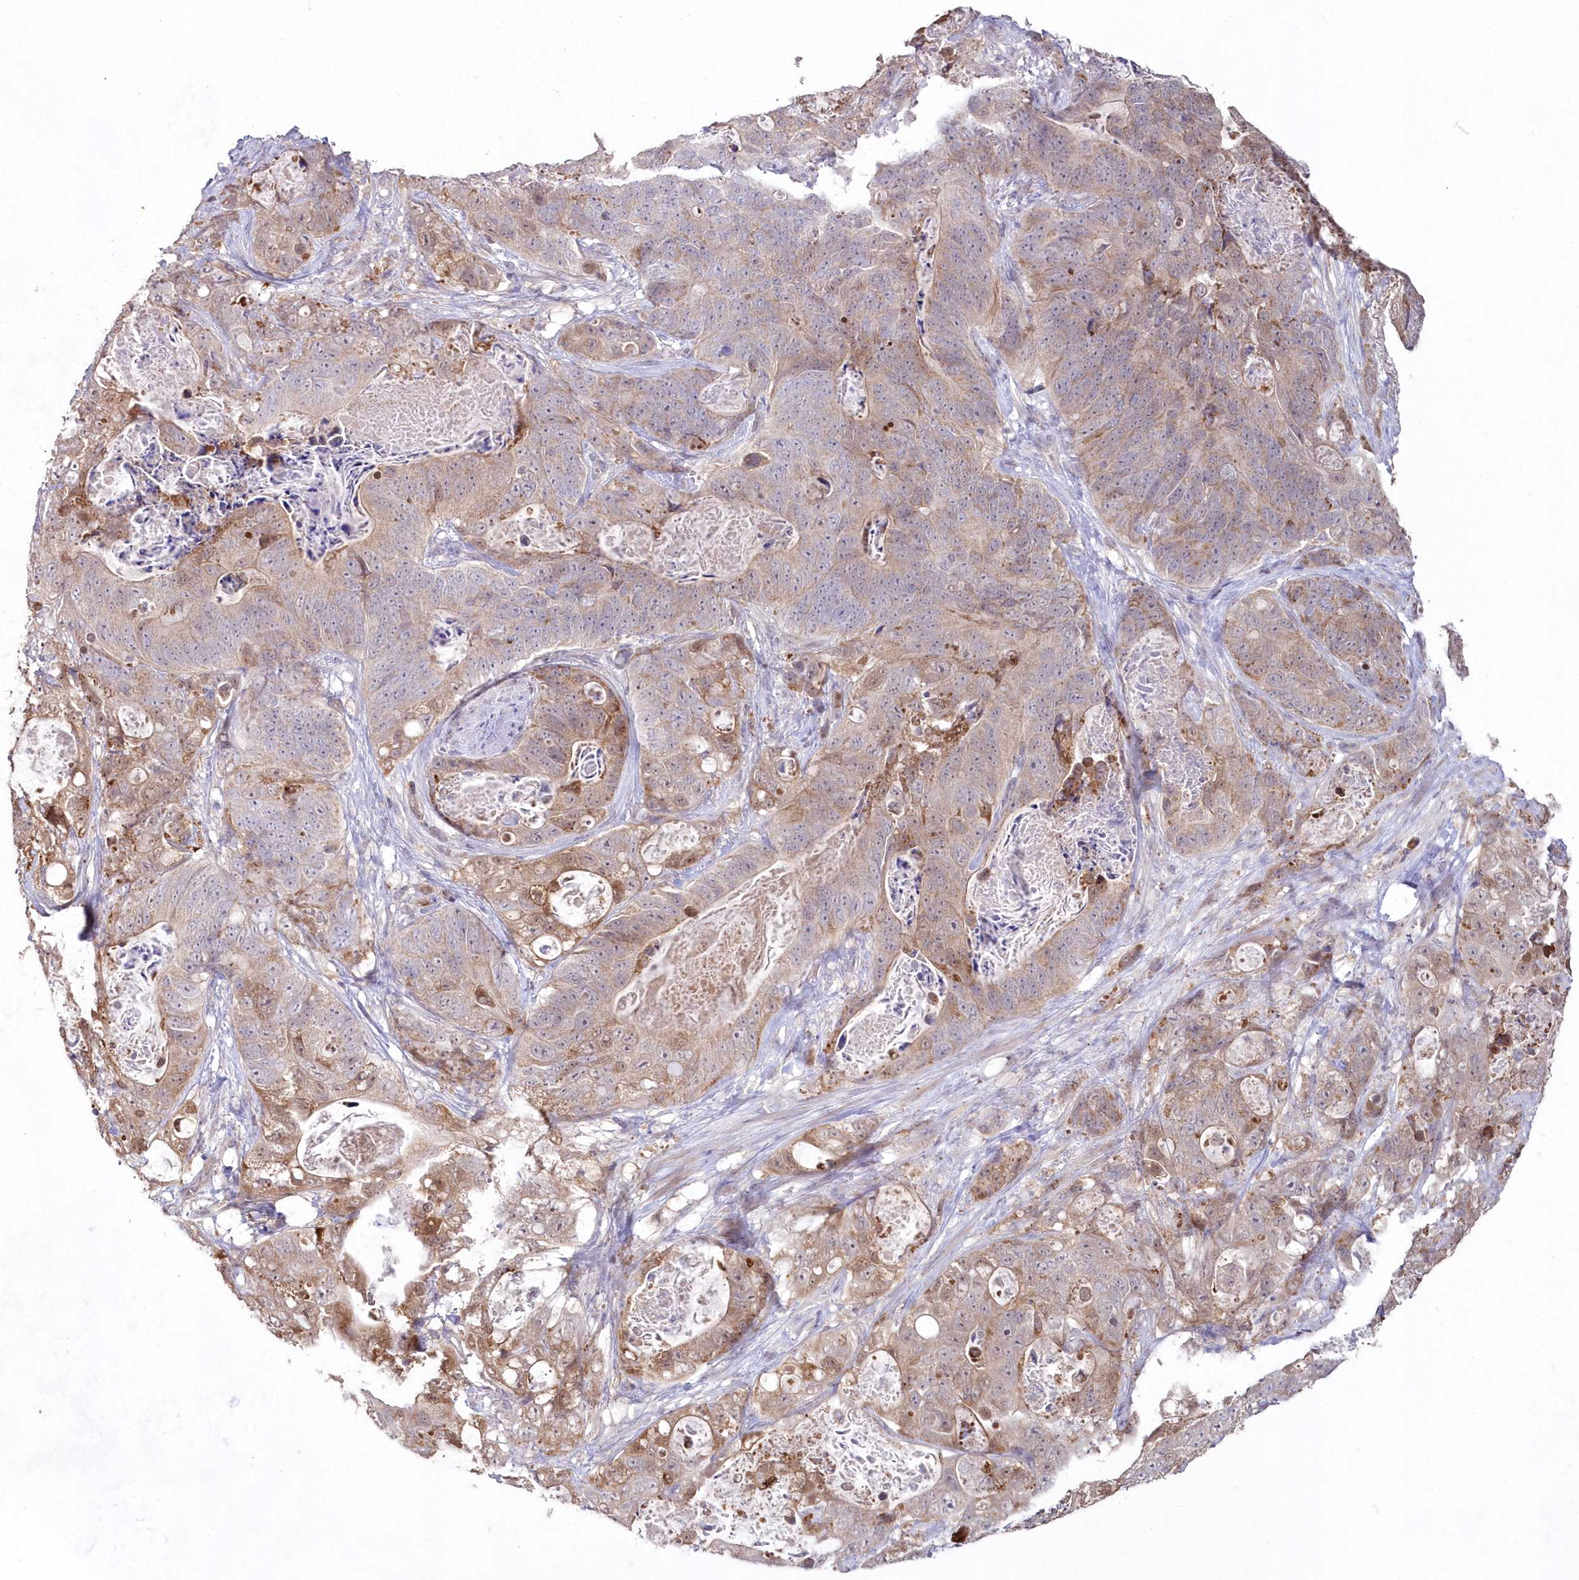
{"staining": {"intensity": "moderate", "quantity": "25%-75%", "location": "cytoplasmic/membranous"}, "tissue": "stomach cancer", "cell_type": "Tumor cells", "image_type": "cancer", "snomed": [{"axis": "morphology", "description": "Normal tissue, NOS"}, {"axis": "morphology", "description": "Adenocarcinoma, NOS"}, {"axis": "topography", "description": "Stomach"}], "caption": "Immunohistochemical staining of stomach cancer (adenocarcinoma) demonstrates medium levels of moderate cytoplasmic/membranous protein expression in approximately 25%-75% of tumor cells.", "gene": "IMPA1", "patient": {"sex": "female", "age": 89}}